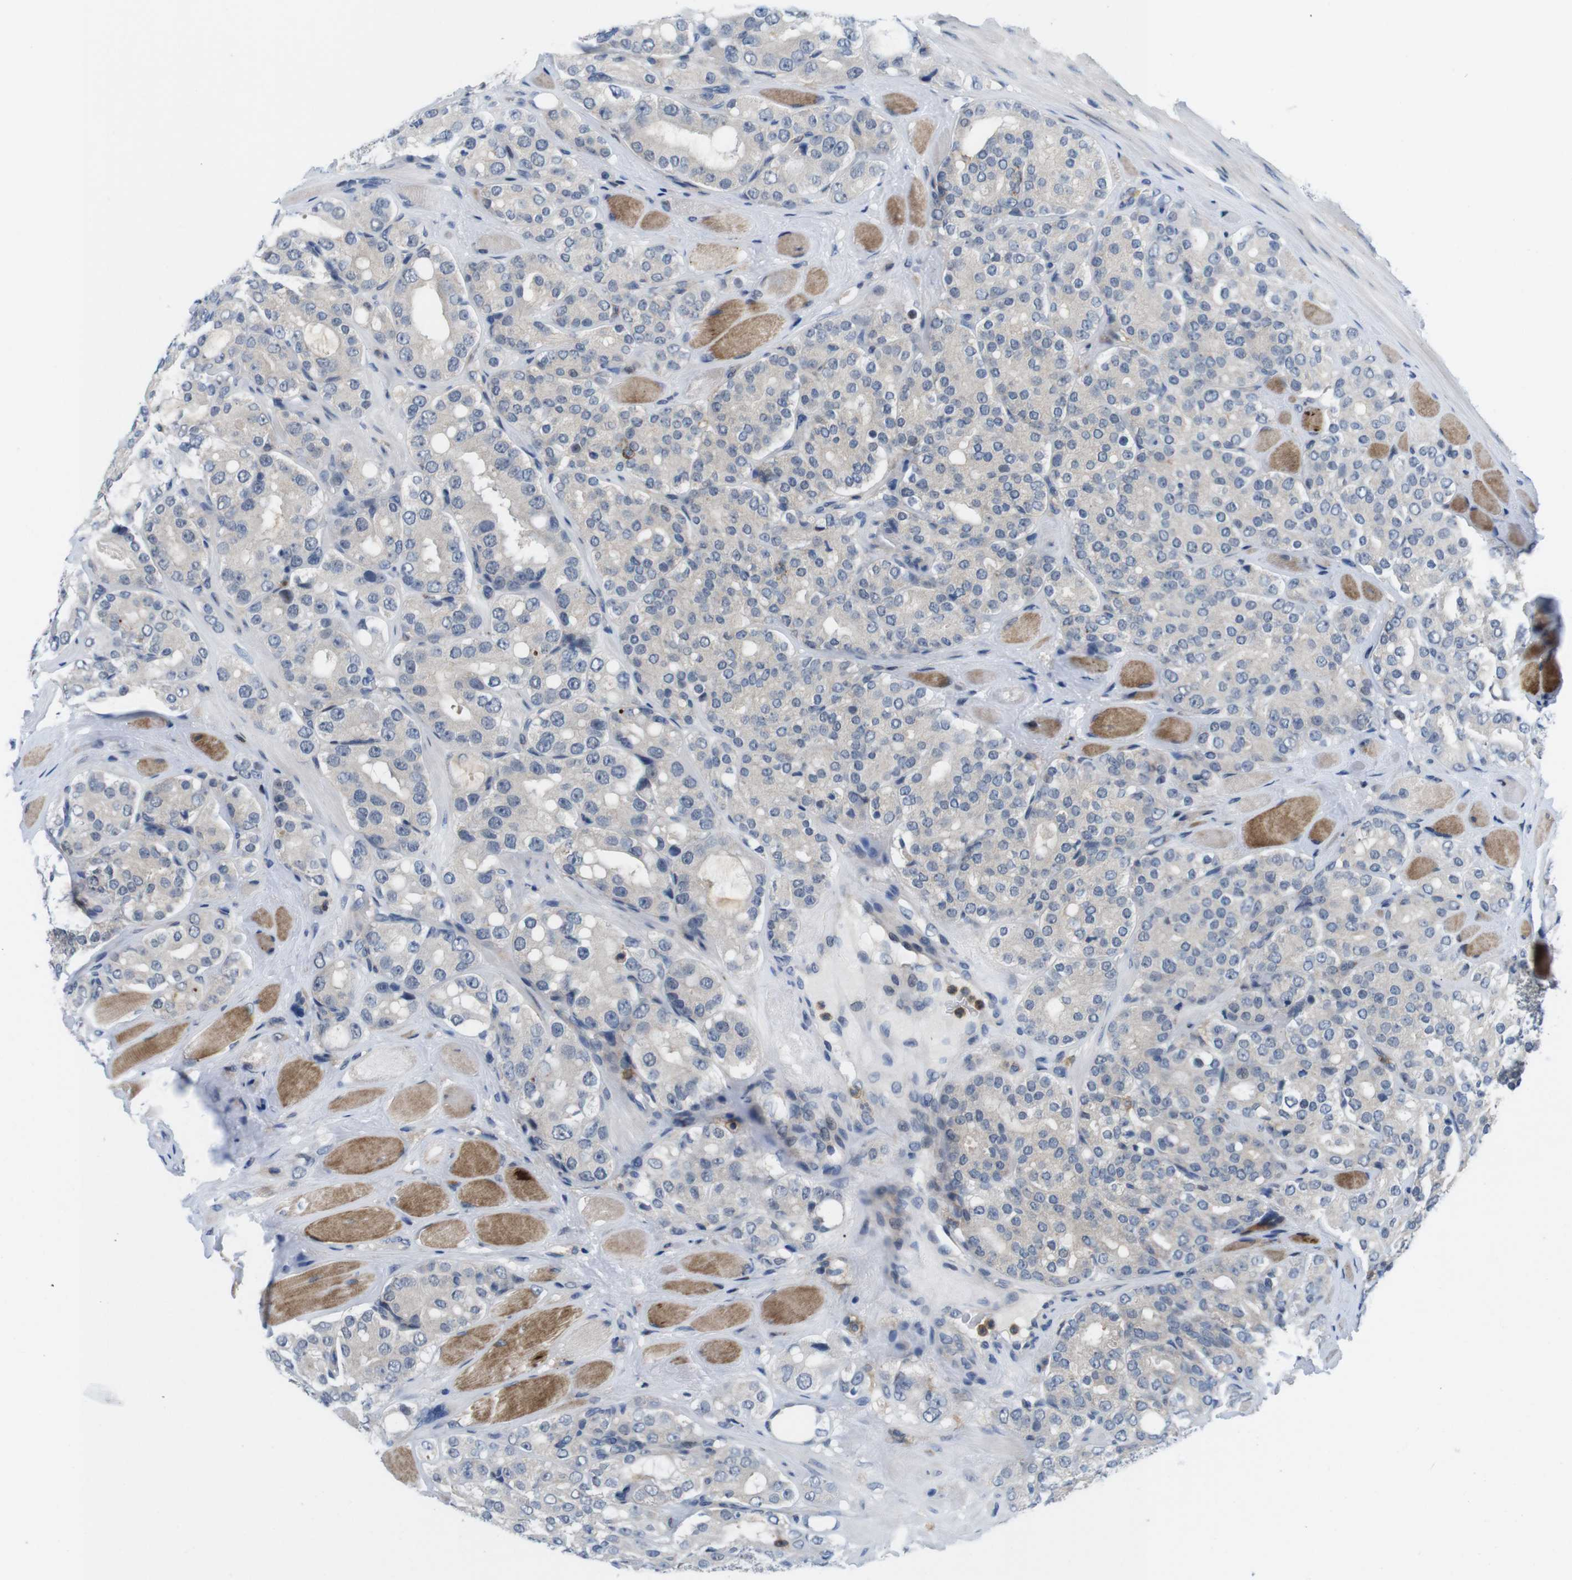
{"staining": {"intensity": "negative", "quantity": "none", "location": "none"}, "tissue": "prostate cancer", "cell_type": "Tumor cells", "image_type": "cancer", "snomed": [{"axis": "morphology", "description": "Adenocarcinoma, High grade"}, {"axis": "topography", "description": "Prostate"}], "caption": "Tumor cells are negative for brown protein staining in adenocarcinoma (high-grade) (prostate).", "gene": "CD300C", "patient": {"sex": "male", "age": 65}}